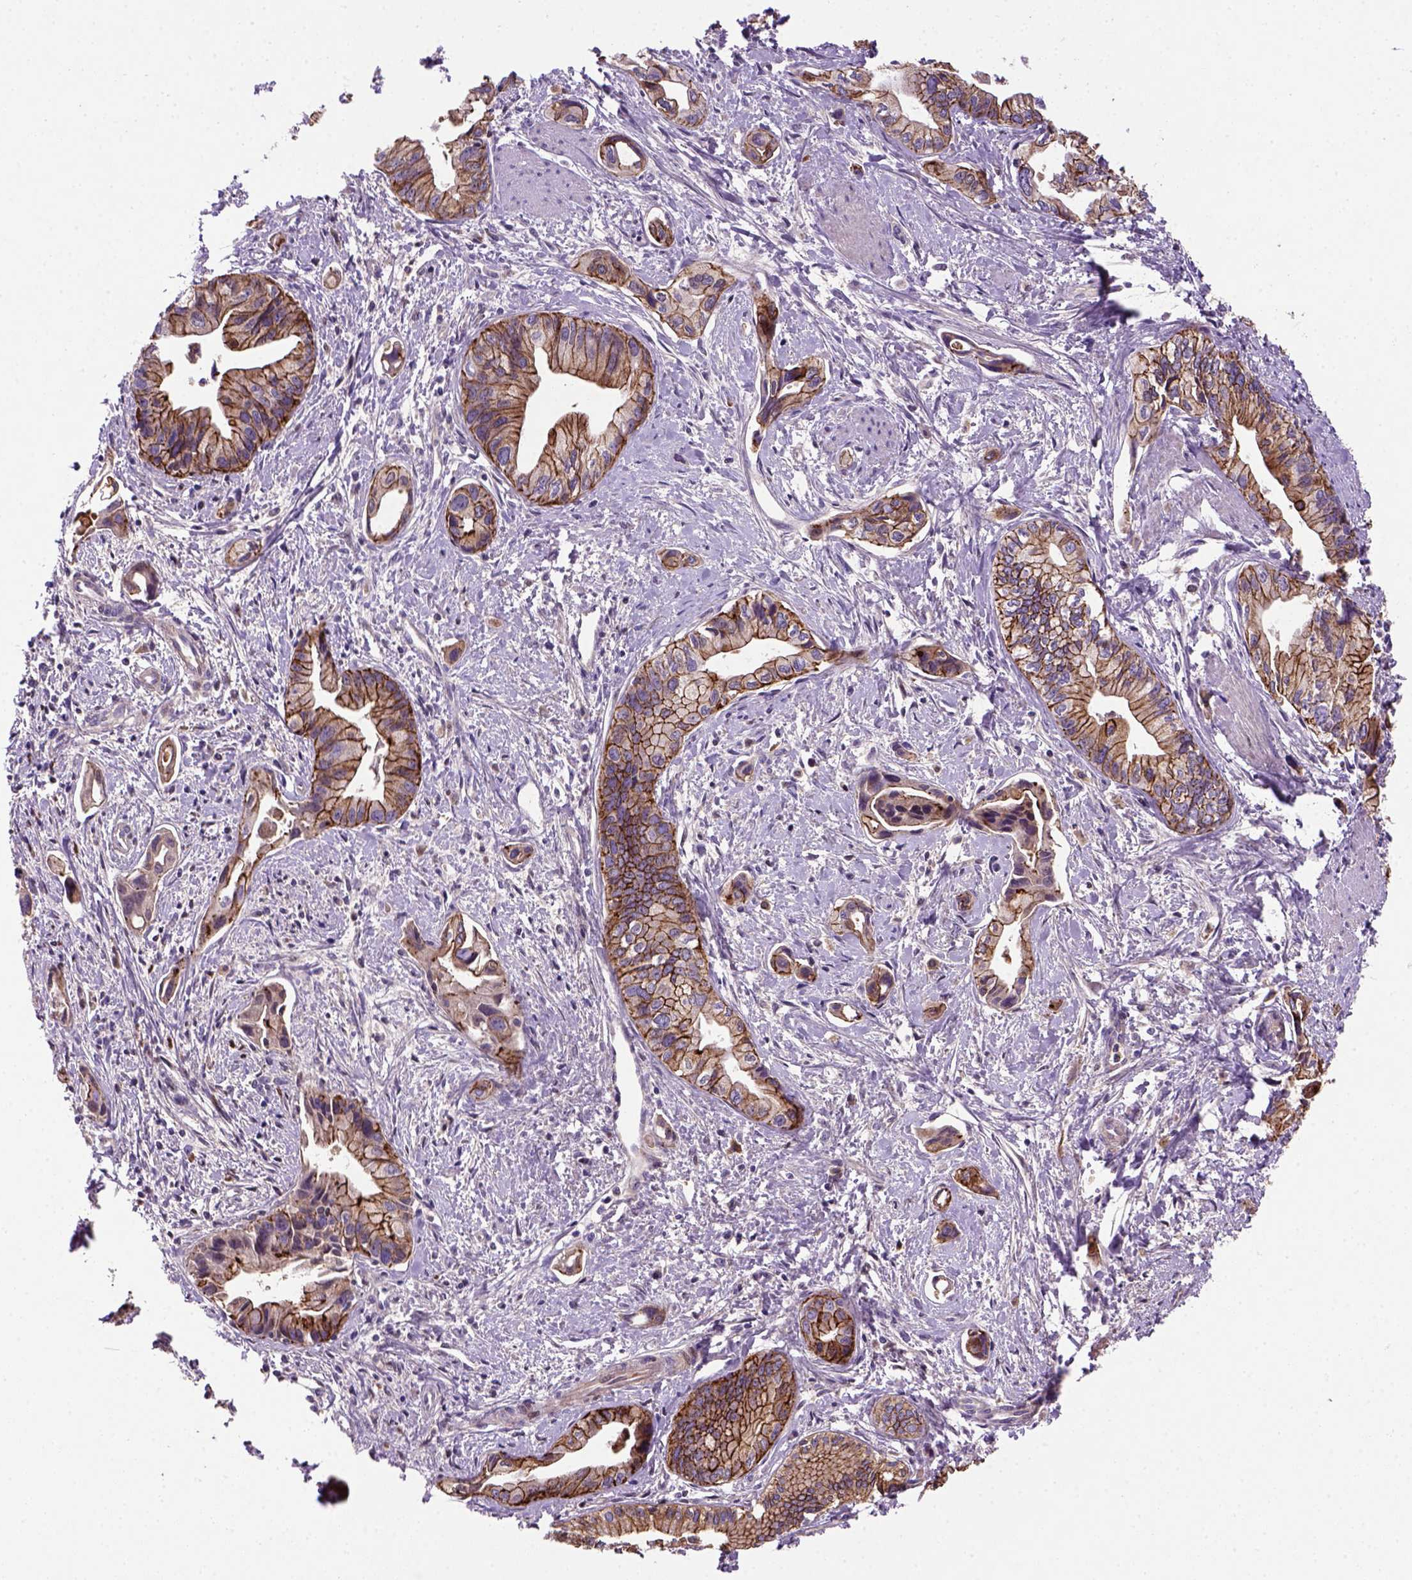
{"staining": {"intensity": "strong", "quantity": ">75%", "location": "cytoplasmic/membranous"}, "tissue": "pancreatic cancer", "cell_type": "Tumor cells", "image_type": "cancer", "snomed": [{"axis": "morphology", "description": "Adenocarcinoma, NOS"}, {"axis": "topography", "description": "Pancreas"}], "caption": "High-magnification brightfield microscopy of pancreatic cancer stained with DAB (3,3'-diaminobenzidine) (brown) and counterstained with hematoxylin (blue). tumor cells exhibit strong cytoplasmic/membranous positivity is seen in about>75% of cells.", "gene": "CDH1", "patient": {"sex": "female", "age": 61}}